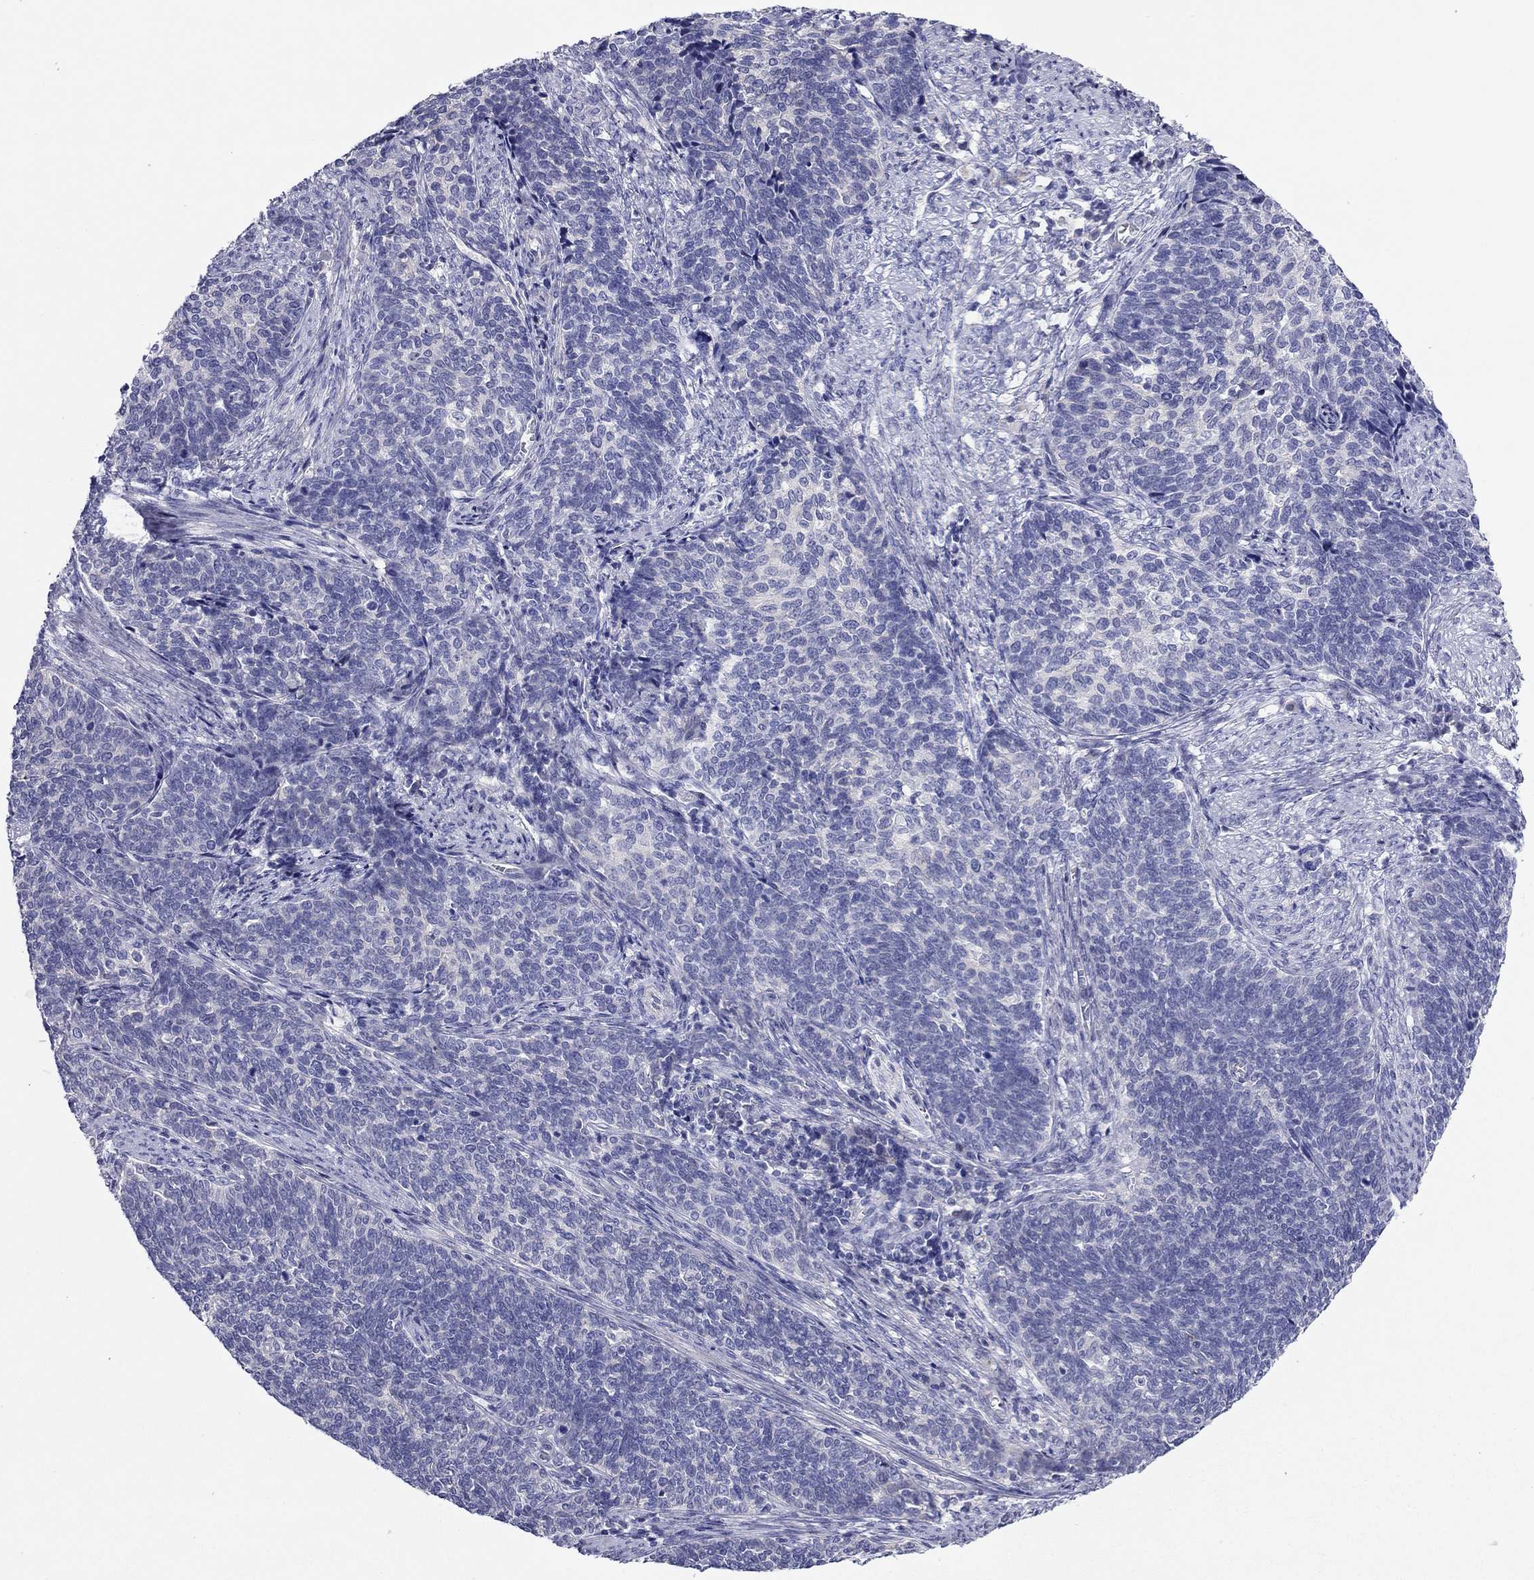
{"staining": {"intensity": "negative", "quantity": "none", "location": "none"}, "tissue": "cervical cancer", "cell_type": "Tumor cells", "image_type": "cancer", "snomed": [{"axis": "morphology", "description": "Squamous cell carcinoma, NOS"}, {"axis": "topography", "description": "Cervix"}], "caption": "IHC histopathology image of human cervical squamous cell carcinoma stained for a protein (brown), which displays no positivity in tumor cells.", "gene": "MGAT4C", "patient": {"sex": "female", "age": 39}}